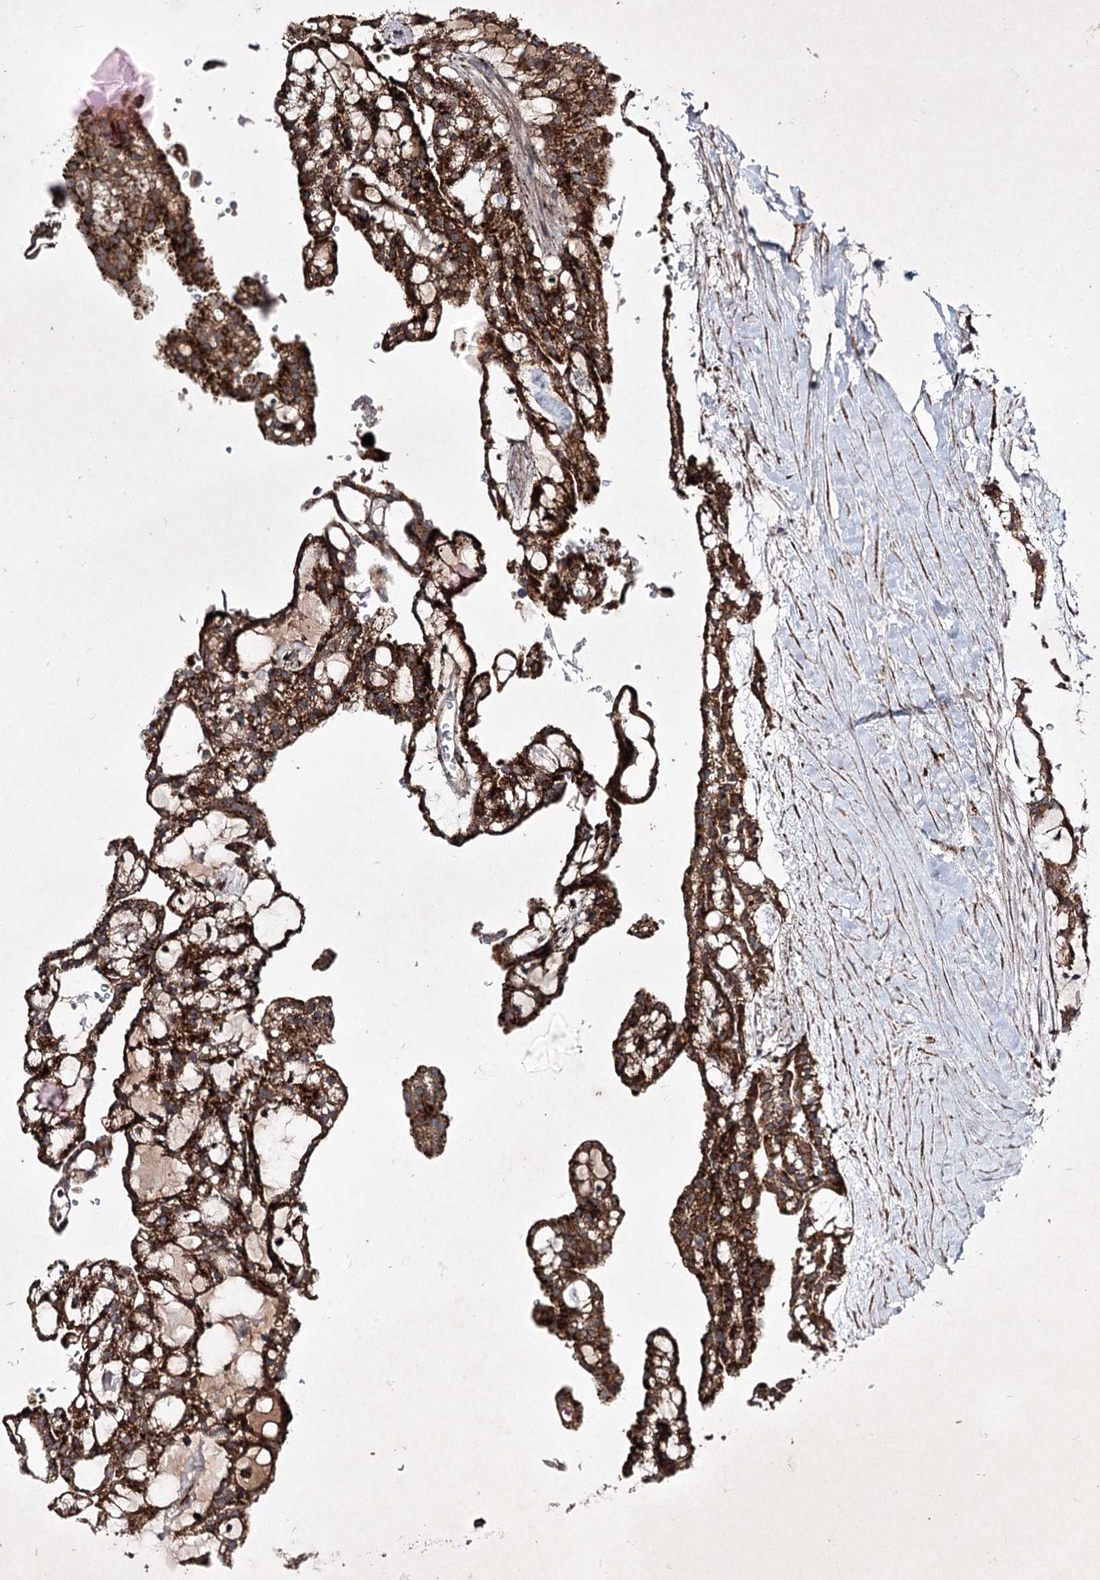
{"staining": {"intensity": "strong", "quantity": ">75%", "location": "cytoplasmic/membranous"}, "tissue": "renal cancer", "cell_type": "Tumor cells", "image_type": "cancer", "snomed": [{"axis": "morphology", "description": "Adenocarcinoma, NOS"}, {"axis": "topography", "description": "Kidney"}], "caption": "Immunohistochemical staining of human adenocarcinoma (renal) shows strong cytoplasmic/membranous protein positivity in about >75% of tumor cells.", "gene": "ALG9", "patient": {"sex": "male", "age": 63}}